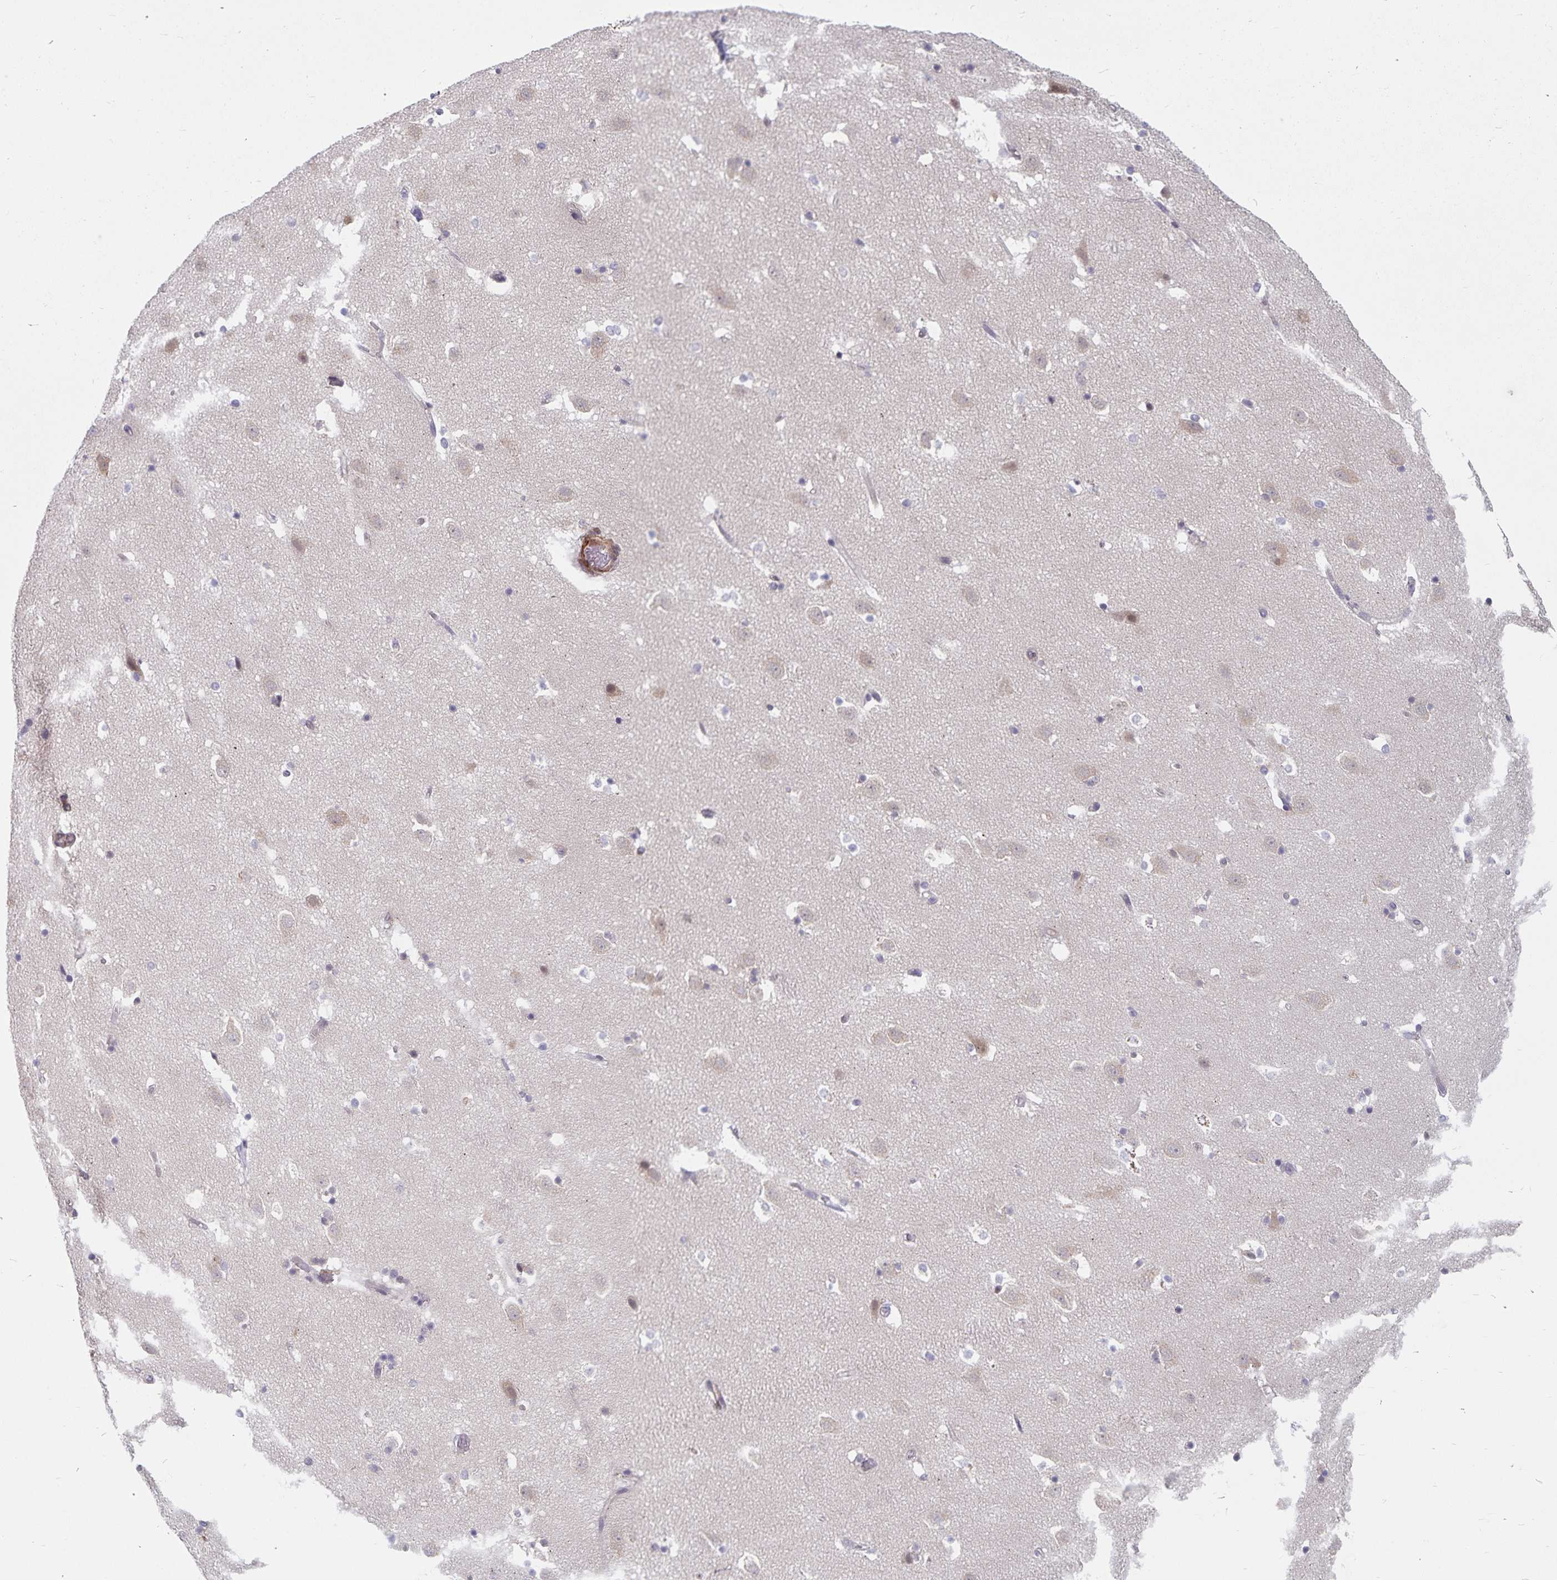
{"staining": {"intensity": "negative", "quantity": "none", "location": "none"}, "tissue": "caudate", "cell_type": "Glial cells", "image_type": "normal", "snomed": [{"axis": "morphology", "description": "Normal tissue, NOS"}, {"axis": "topography", "description": "Lateral ventricle wall"}], "caption": "The immunohistochemistry histopathology image has no significant staining in glial cells of caudate.", "gene": "BAG6", "patient": {"sex": "male", "age": 37}}